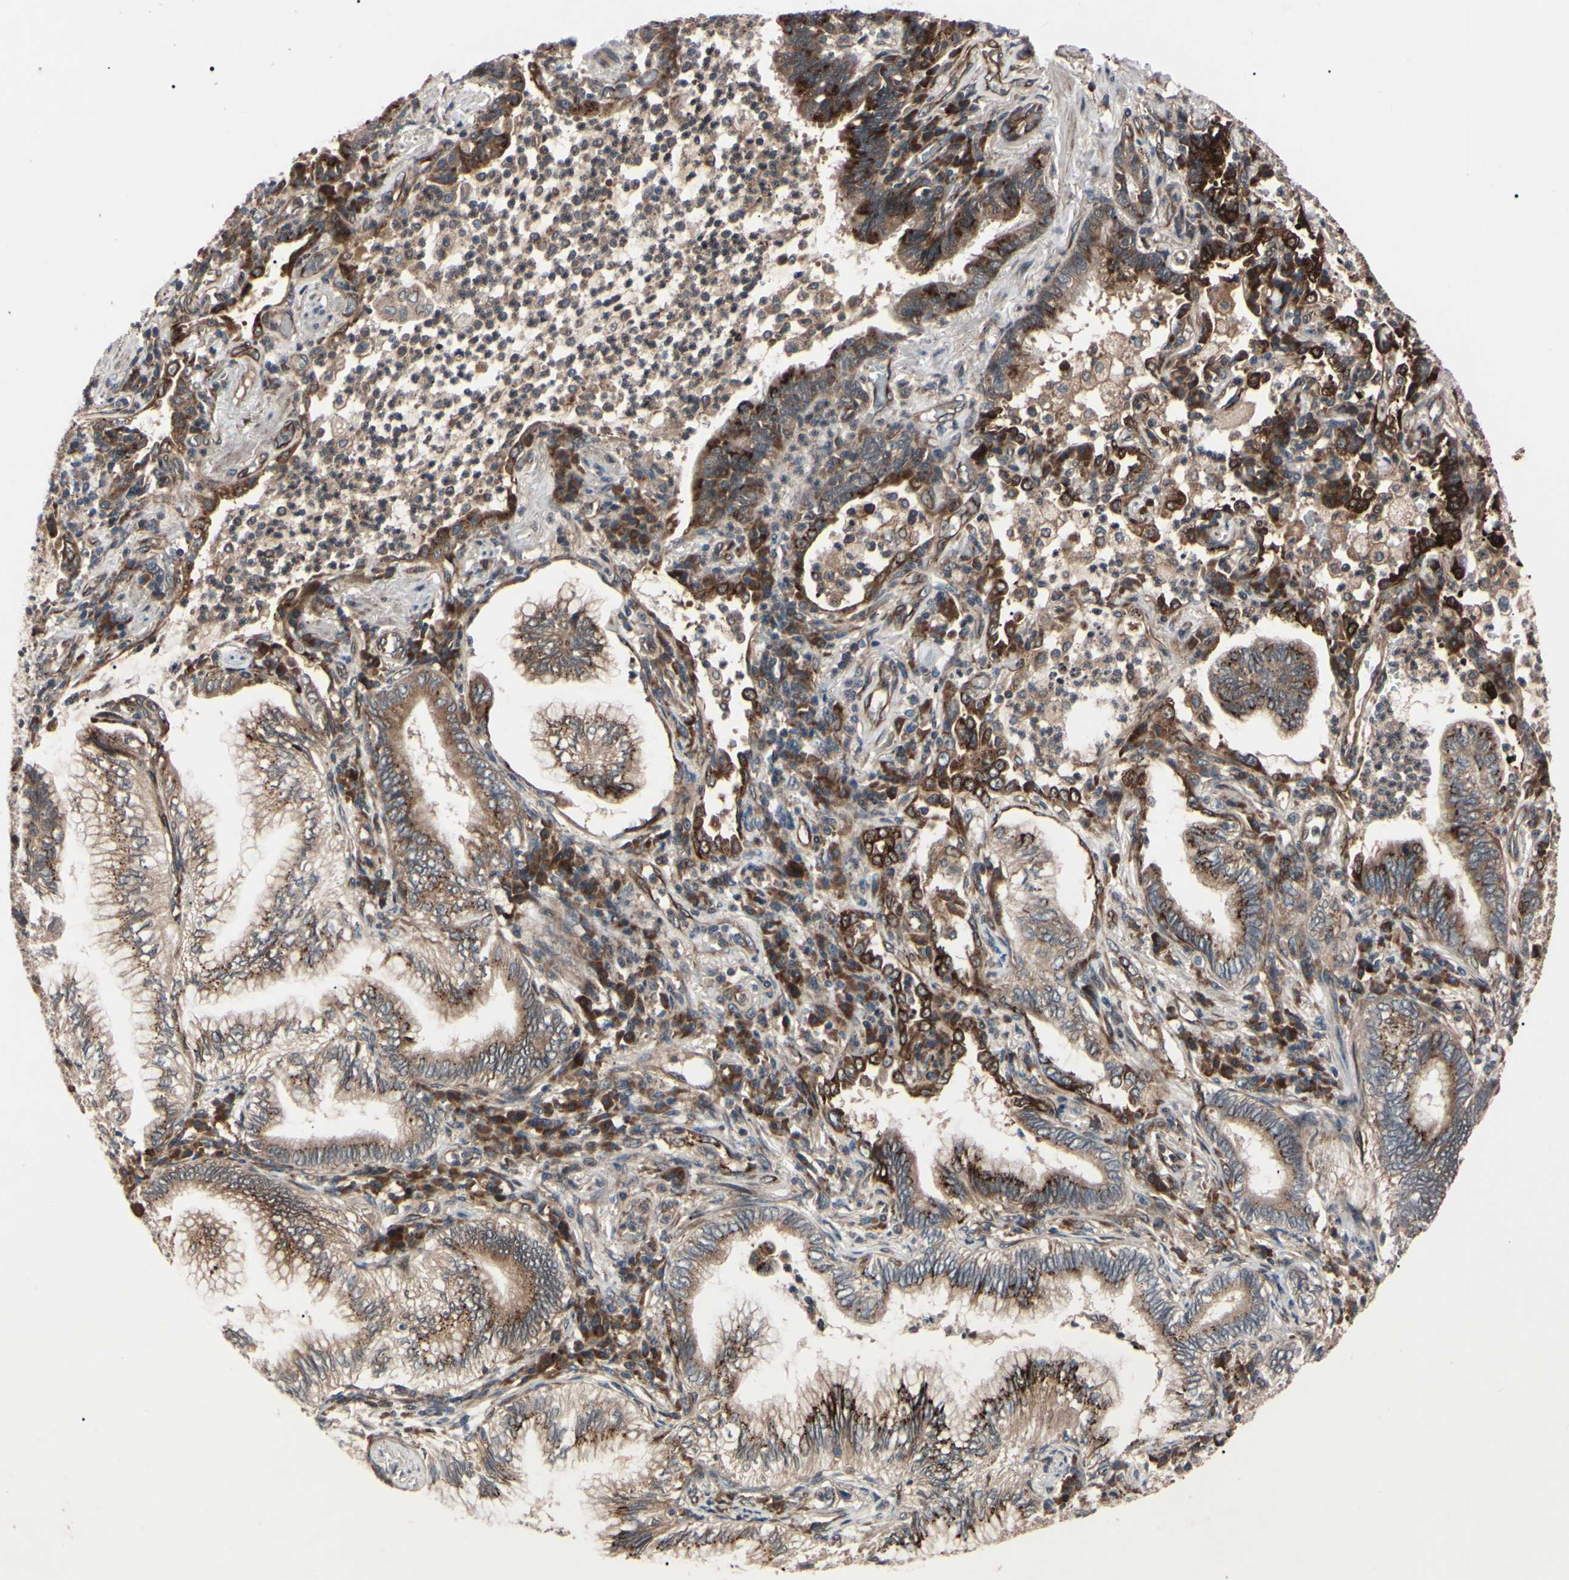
{"staining": {"intensity": "strong", "quantity": ">75%", "location": "cytoplasmic/membranous"}, "tissue": "lung cancer", "cell_type": "Tumor cells", "image_type": "cancer", "snomed": [{"axis": "morphology", "description": "Normal tissue, NOS"}, {"axis": "morphology", "description": "Adenocarcinoma, NOS"}, {"axis": "topography", "description": "Bronchus"}, {"axis": "topography", "description": "Lung"}], "caption": "DAB immunohistochemical staining of lung cancer (adenocarcinoma) demonstrates strong cytoplasmic/membranous protein positivity in about >75% of tumor cells.", "gene": "GUCY1B1", "patient": {"sex": "female", "age": 70}}